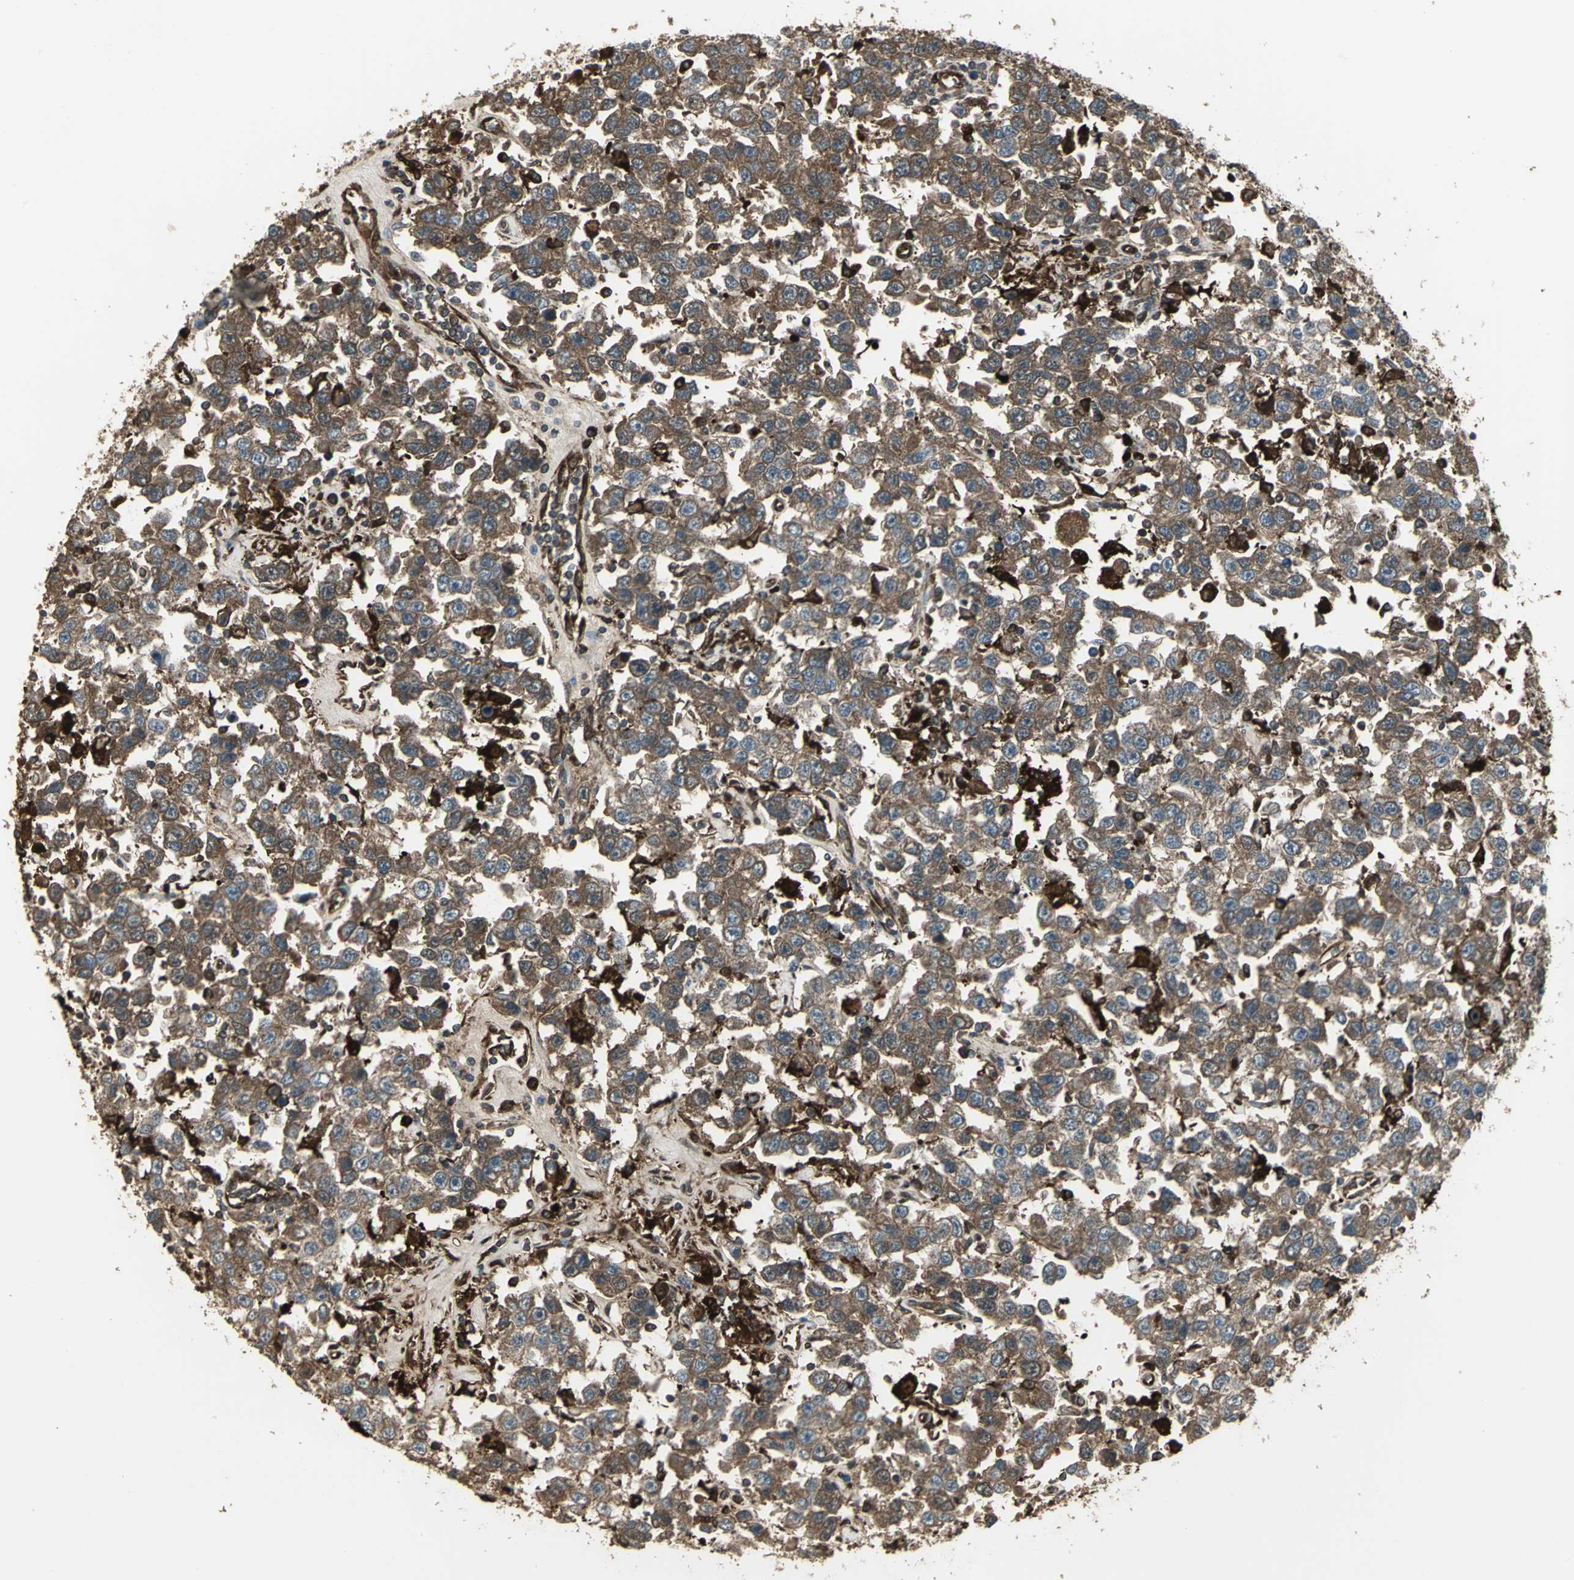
{"staining": {"intensity": "moderate", "quantity": ">75%", "location": "cytoplasmic/membranous"}, "tissue": "testis cancer", "cell_type": "Tumor cells", "image_type": "cancer", "snomed": [{"axis": "morphology", "description": "Seminoma, NOS"}, {"axis": "topography", "description": "Testis"}], "caption": "Immunohistochemistry (DAB (3,3'-diaminobenzidine)) staining of testis seminoma demonstrates moderate cytoplasmic/membranous protein staining in about >75% of tumor cells. (brown staining indicates protein expression, while blue staining denotes nuclei).", "gene": "PRXL2B", "patient": {"sex": "male", "age": 41}}